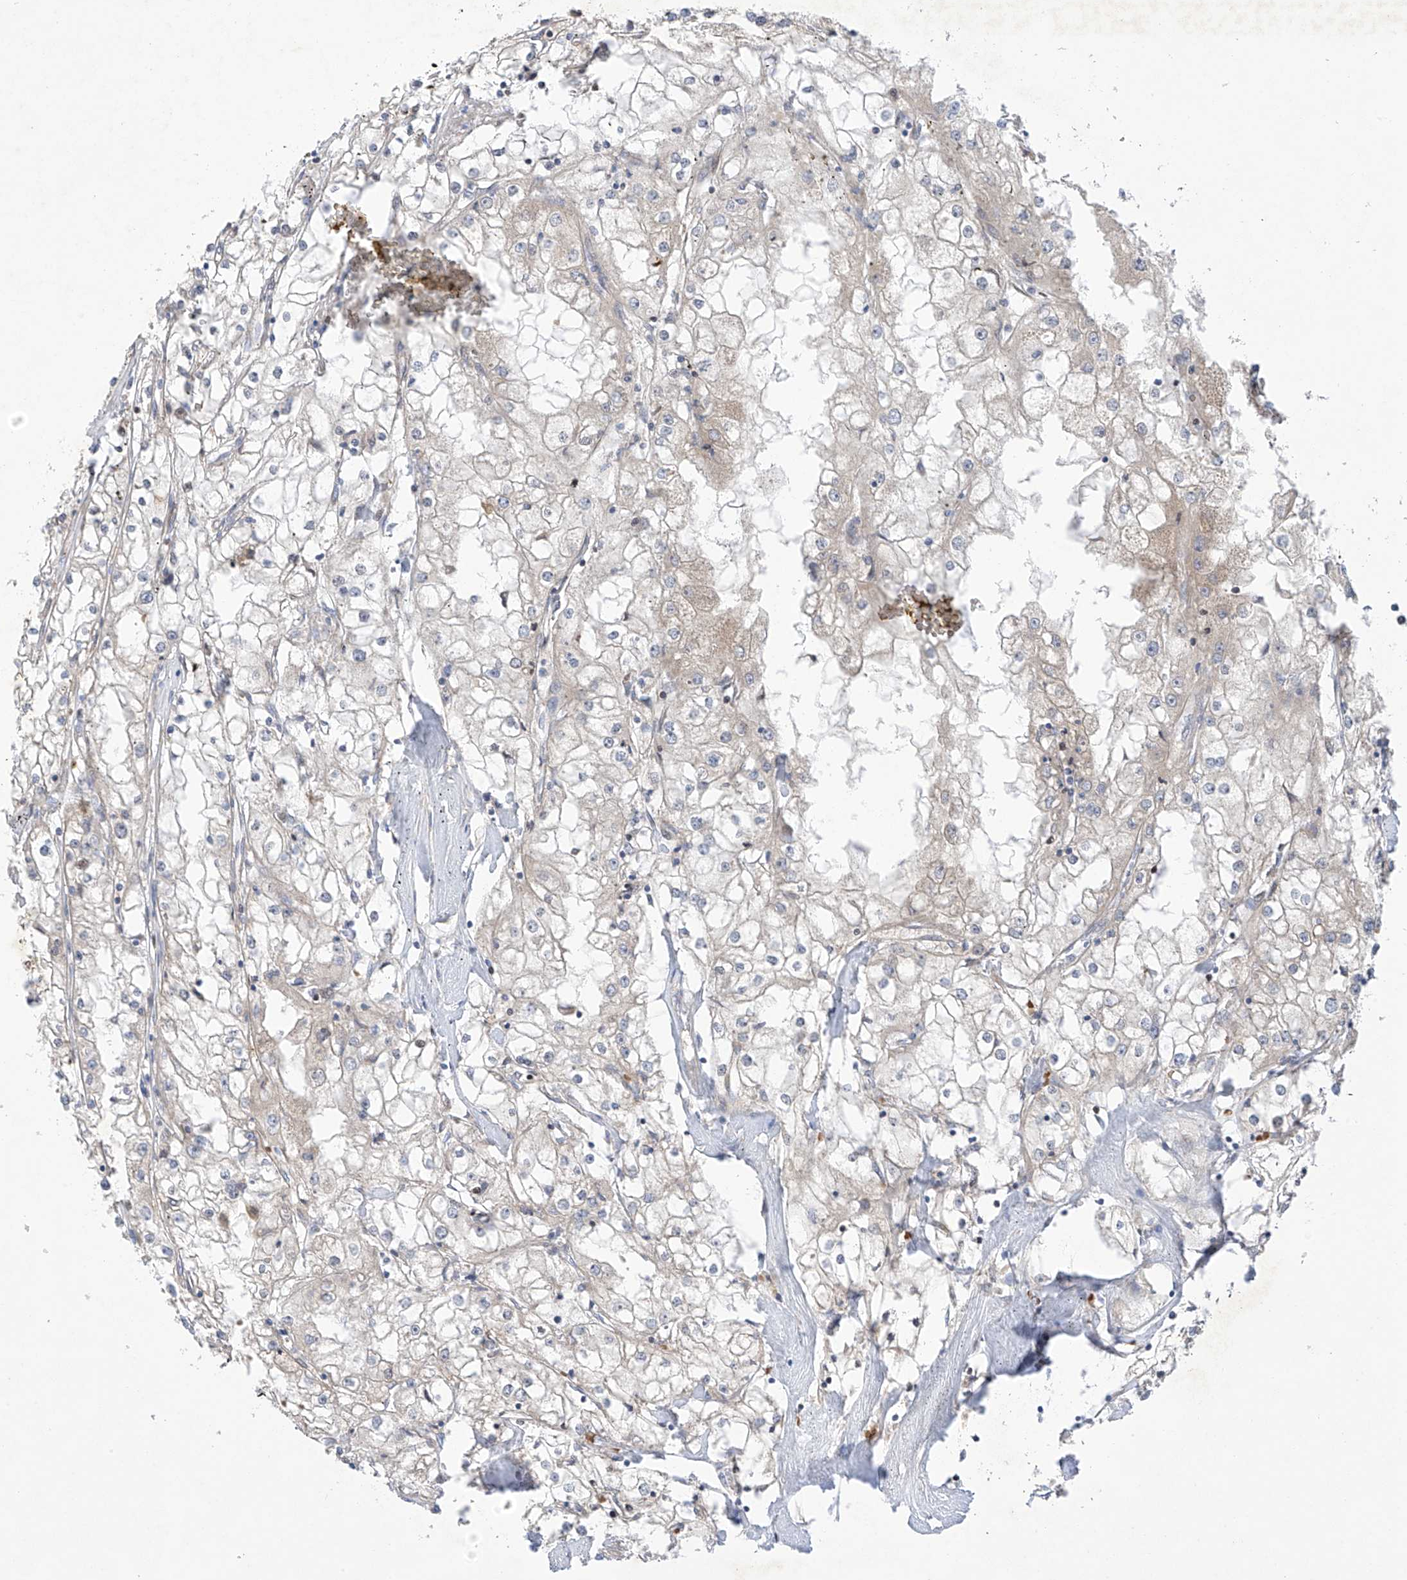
{"staining": {"intensity": "weak", "quantity": "<25%", "location": "cytoplasmic/membranous"}, "tissue": "renal cancer", "cell_type": "Tumor cells", "image_type": "cancer", "snomed": [{"axis": "morphology", "description": "Adenocarcinoma, NOS"}, {"axis": "topography", "description": "Kidney"}], "caption": "High magnification brightfield microscopy of renal adenocarcinoma stained with DAB (brown) and counterstained with hematoxylin (blue): tumor cells show no significant expression.", "gene": "METTL18", "patient": {"sex": "male", "age": 56}}